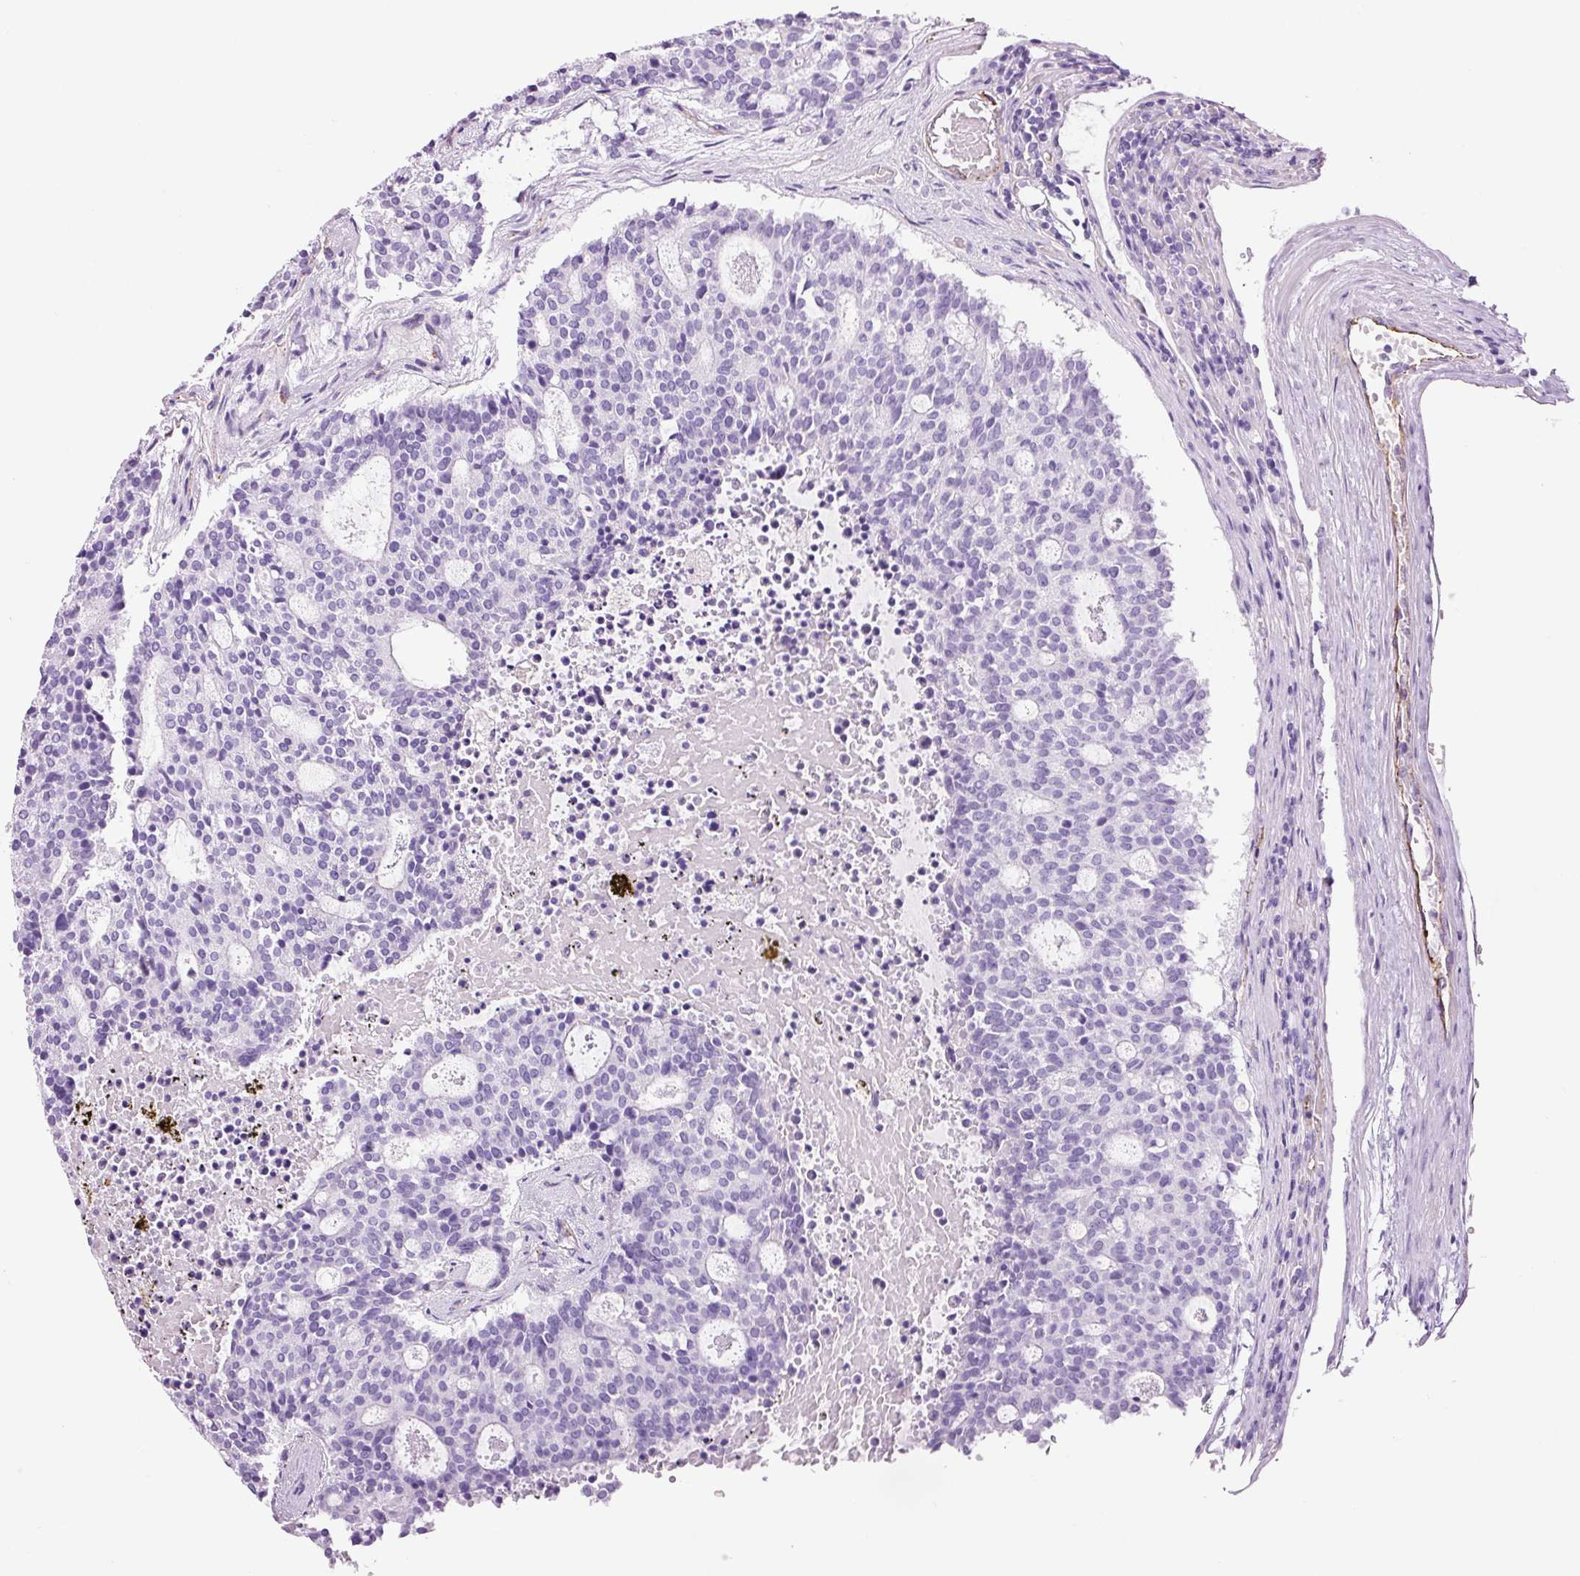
{"staining": {"intensity": "negative", "quantity": "none", "location": "none"}, "tissue": "carcinoid", "cell_type": "Tumor cells", "image_type": "cancer", "snomed": [{"axis": "morphology", "description": "Carcinoid, malignant, NOS"}, {"axis": "topography", "description": "Pancreas"}], "caption": "An IHC photomicrograph of malignant carcinoid is shown. There is no staining in tumor cells of malignant carcinoid.", "gene": "ADSS1", "patient": {"sex": "female", "age": 54}}